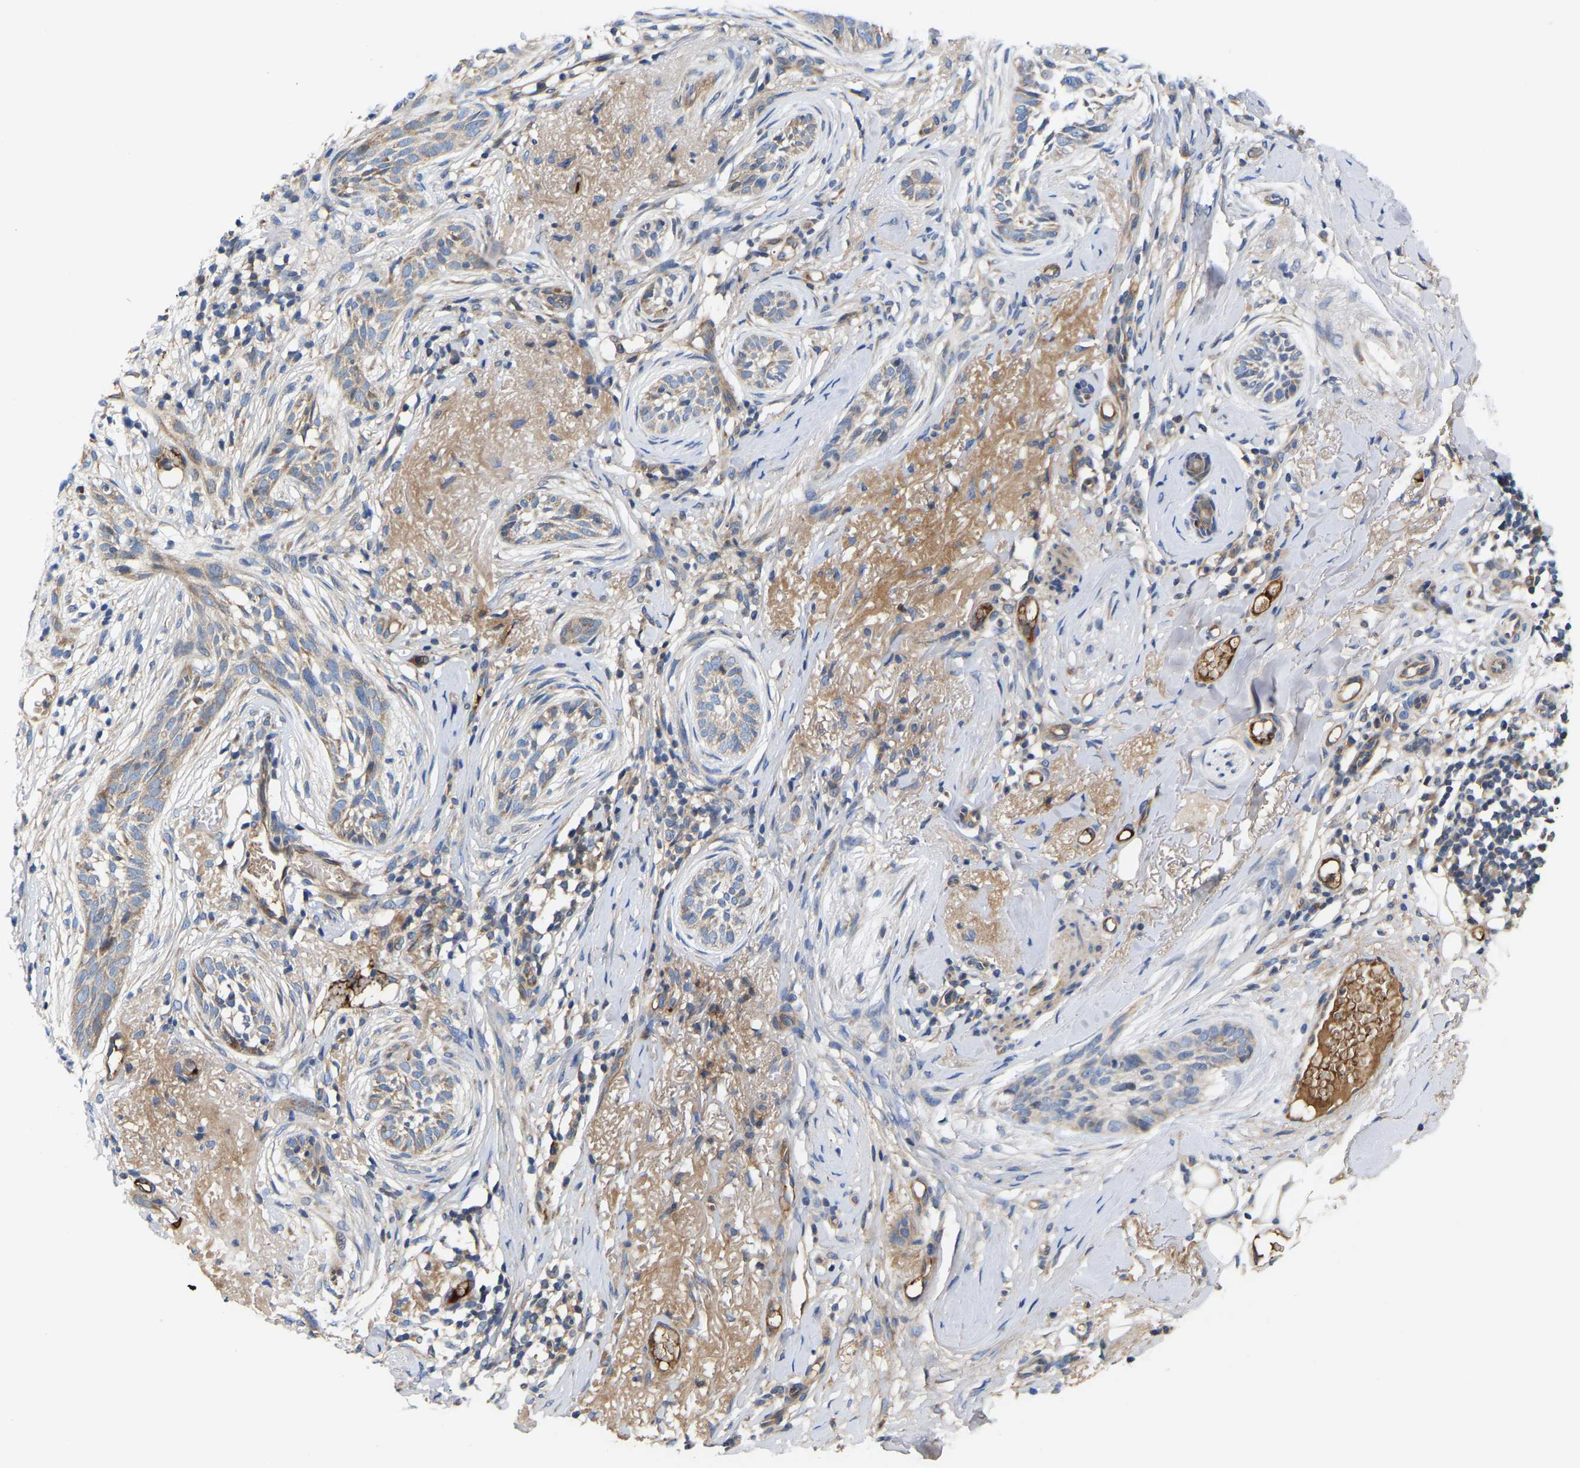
{"staining": {"intensity": "weak", "quantity": "<25%", "location": "cytoplasmic/membranous"}, "tissue": "skin cancer", "cell_type": "Tumor cells", "image_type": "cancer", "snomed": [{"axis": "morphology", "description": "Basal cell carcinoma"}, {"axis": "topography", "description": "Skin"}], "caption": "Tumor cells show no significant protein staining in basal cell carcinoma (skin).", "gene": "AIMP2", "patient": {"sex": "female", "age": 88}}